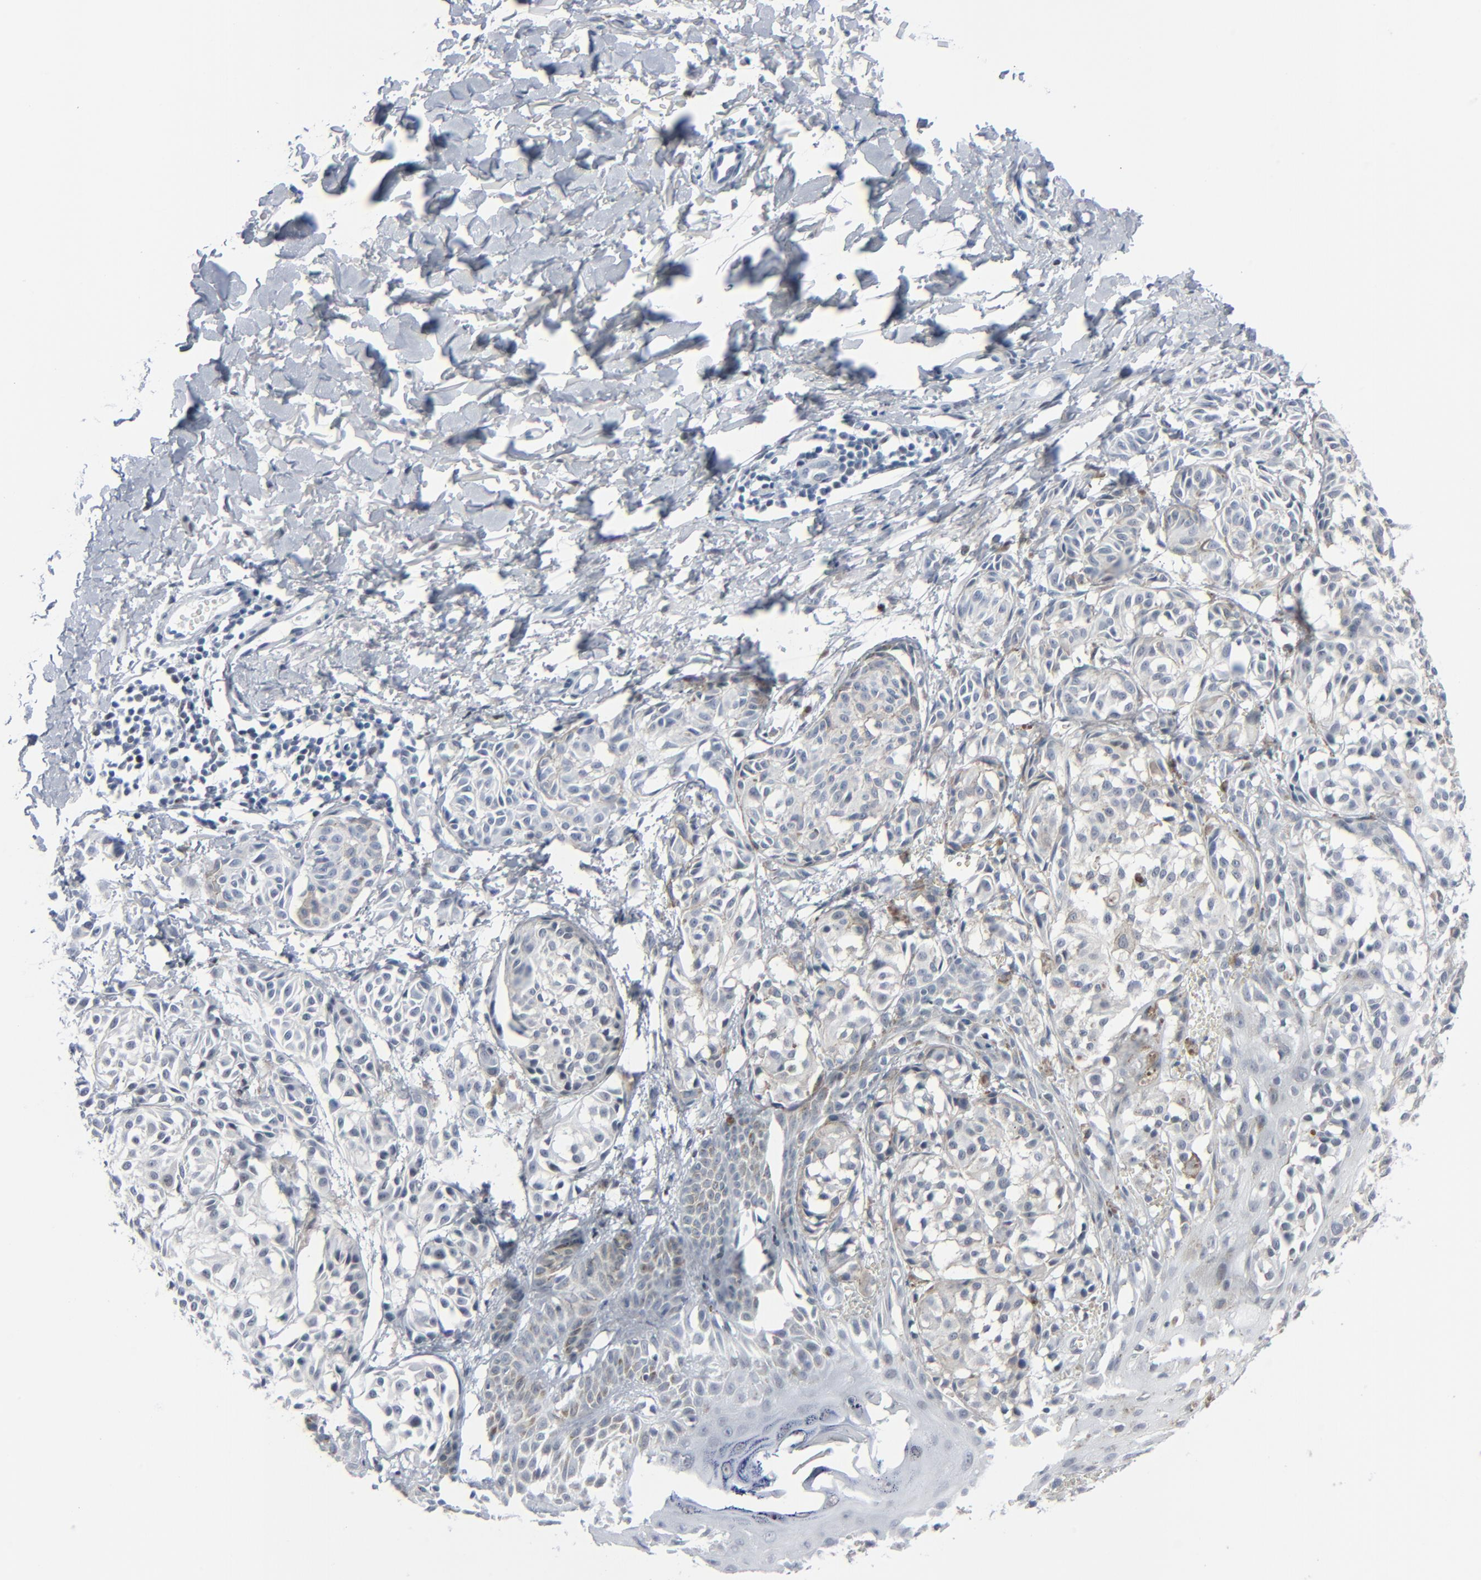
{"staining": {"intensity": "negative", "quantity": "none", "location": "none"}, "tissue": "melanoma", "cell_type": "Tumor cells", "image_type": "cancer", "snomed": [{"axis": "morphology", "description": "Malignant melanoma, NOS"}, {"axis": "topography", "description": "Skin"}], "caption": "This photomicrograph is of malignant melanoma stained with immunohistochemistry (IHC) to label a protein in brown with the nuclei are counter-stained blue. There is no staining in tumor cells. (DAB (3,3'-diaminobenzidine) immunohistochemistry, high magnification).", "gene": "SIRT1", "patient": {"sex": "male", "age": 76}}